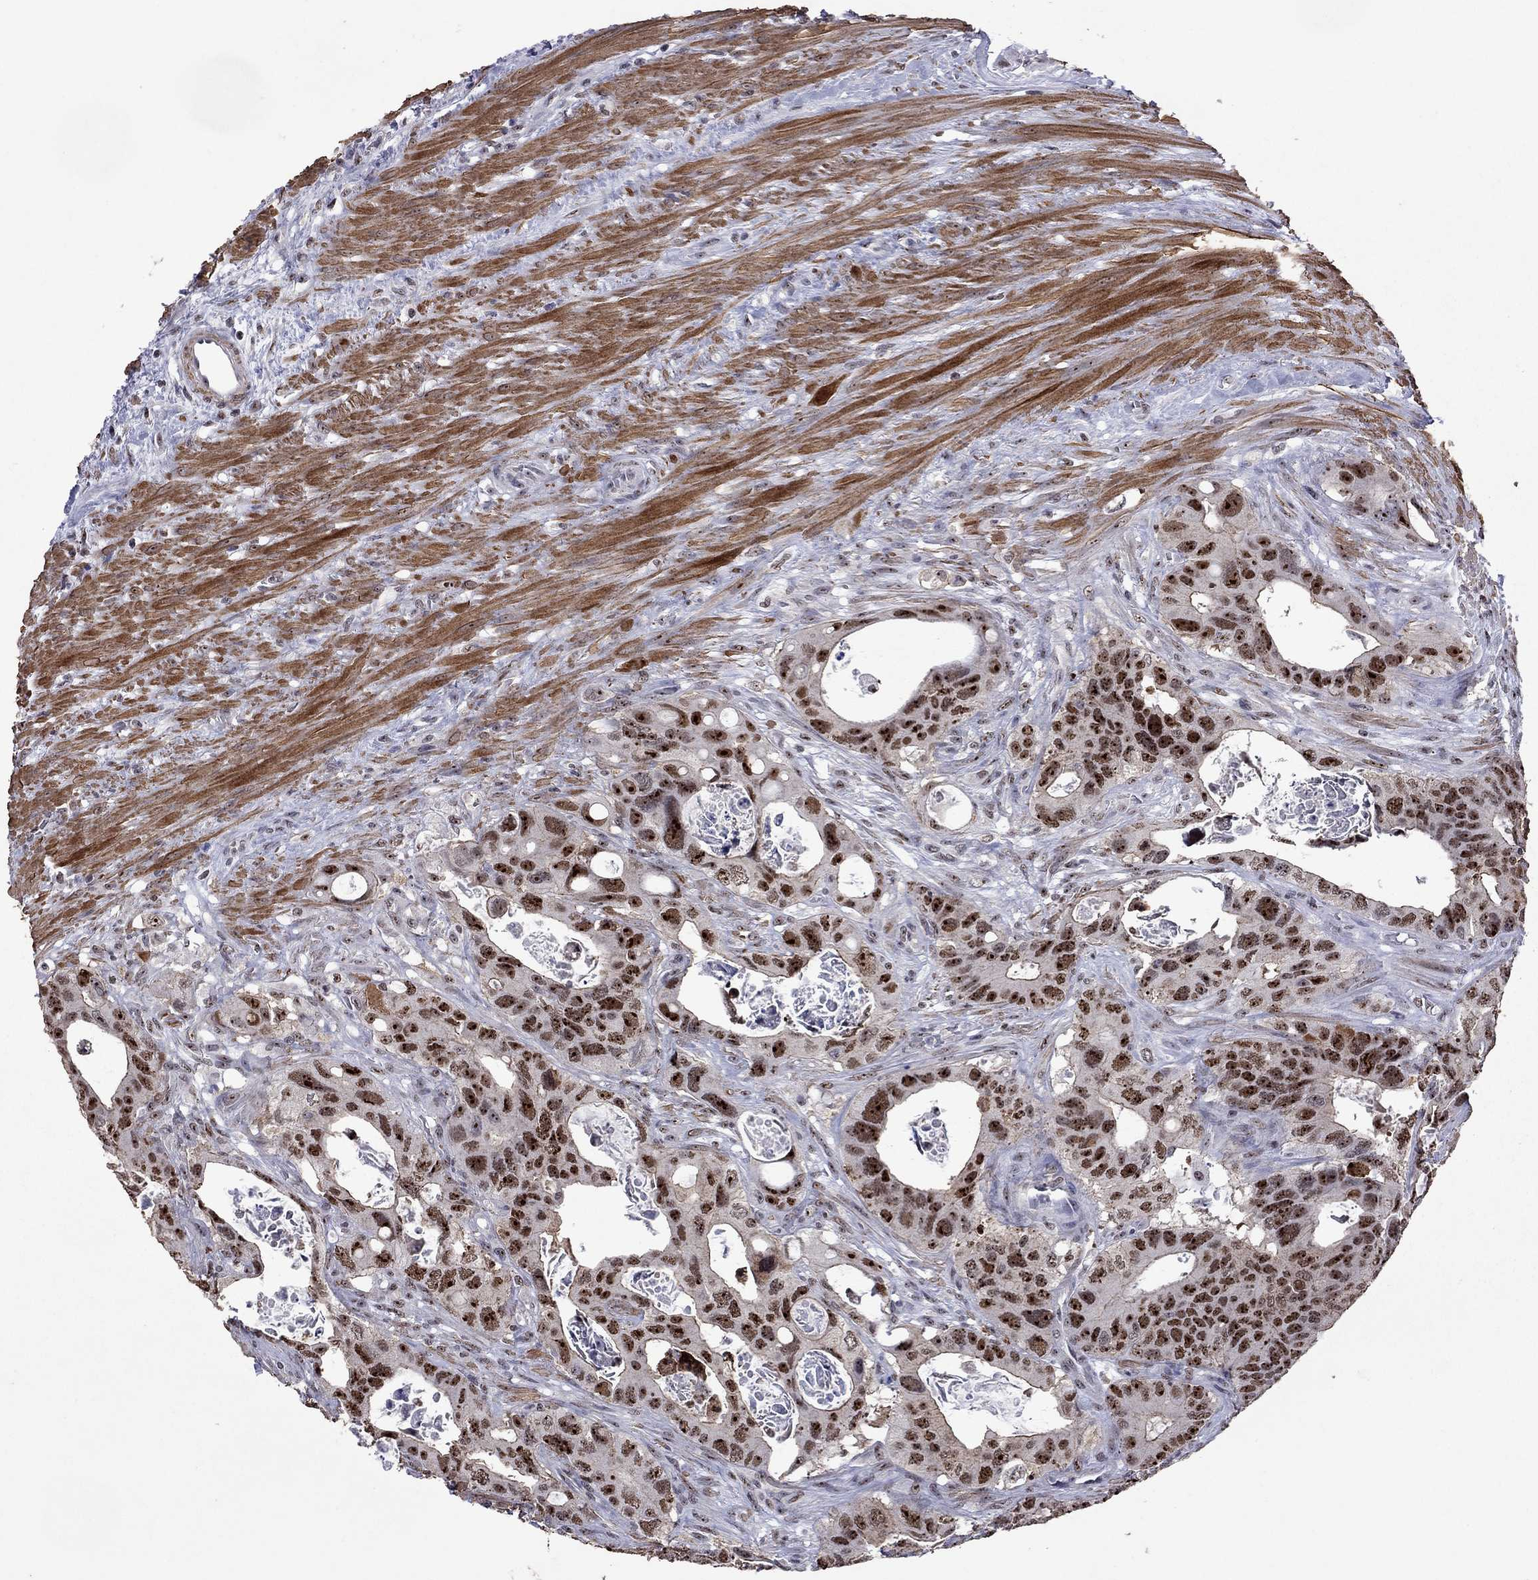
{"staining": {"intensity": "strong", "quantity": ">75%", "location": "cytoplasmic/membranous,nuclear"}, "tissue": "colorectal cancer", "cell_type": "Tumor cells", "image_type": "cancer", "snomed": [{"axis": "morphology", "description": "Adenocarcinoma, NOS"}, {"axis": "topography", "description": "Rectum"}], "caption": "Protein staining shows strong cytoplasmic/membranous and nuclear expression in about >75% of tumor cells in colorectal cancer (adenocarcinoma).", "gene": "SPOUT1", "patient": {"sex": "male", "age": 64}}